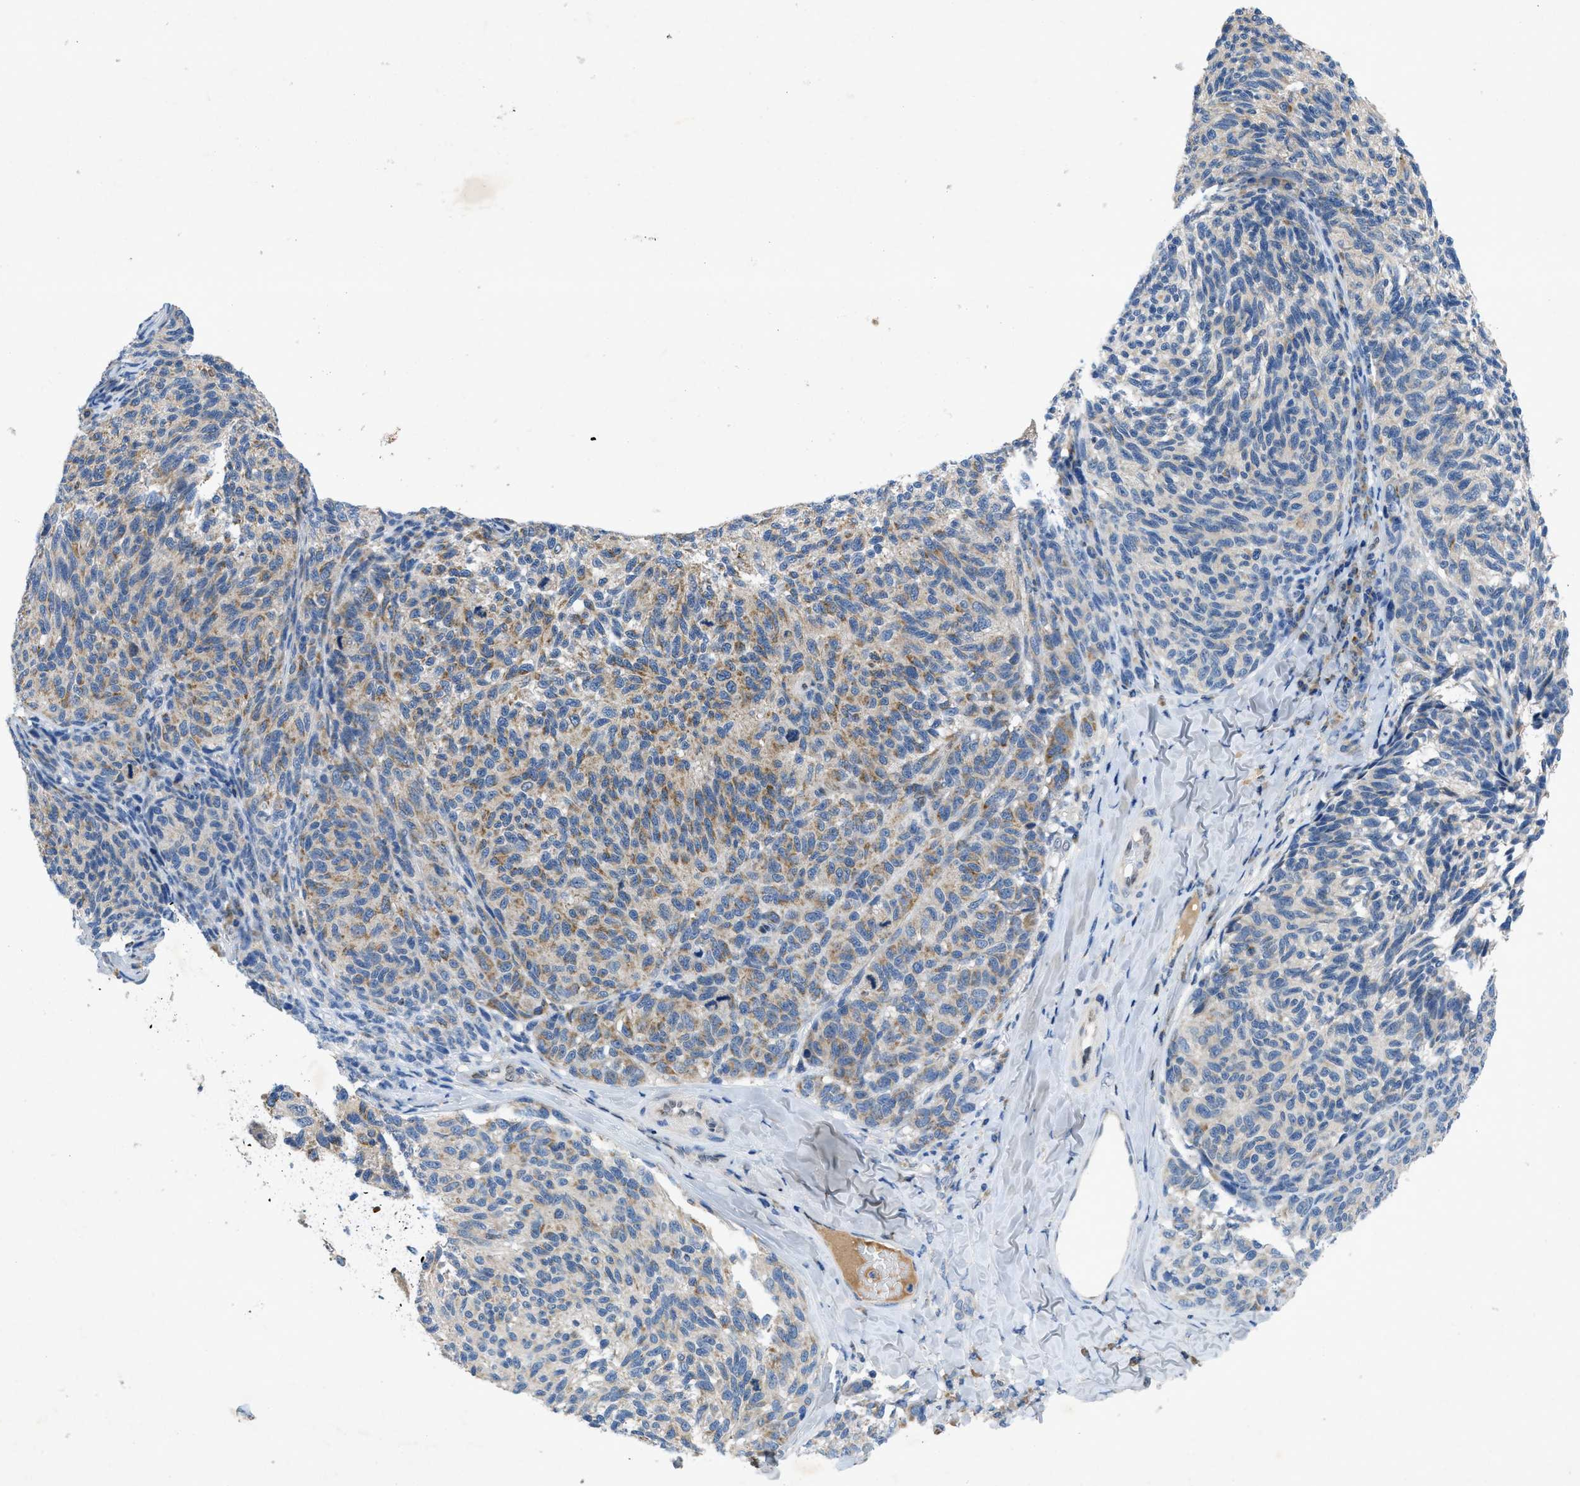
{"staining": {"intensity": "moderate", "quantity": "<25%", "location": "cytoplasmic/membranous"}, "tissue": "melanoma", "cell_type": "Tumor cells", "image_type": "cancer", "snomed": [{"axis": "morphology", "description": "Malignant melanoma, NOS"}, {"axis": "topography", "description": "Skin"}], "caption": "Immunohistochemistry (IHC) image of human melanoma stained for a protein (brown), which exhibits low levels of moderate cytoplasmic/membranous positivity in approximately <25% of tumor cells.", "gene": "PNKD", "patient": {"sex": "female", "age": 73}}